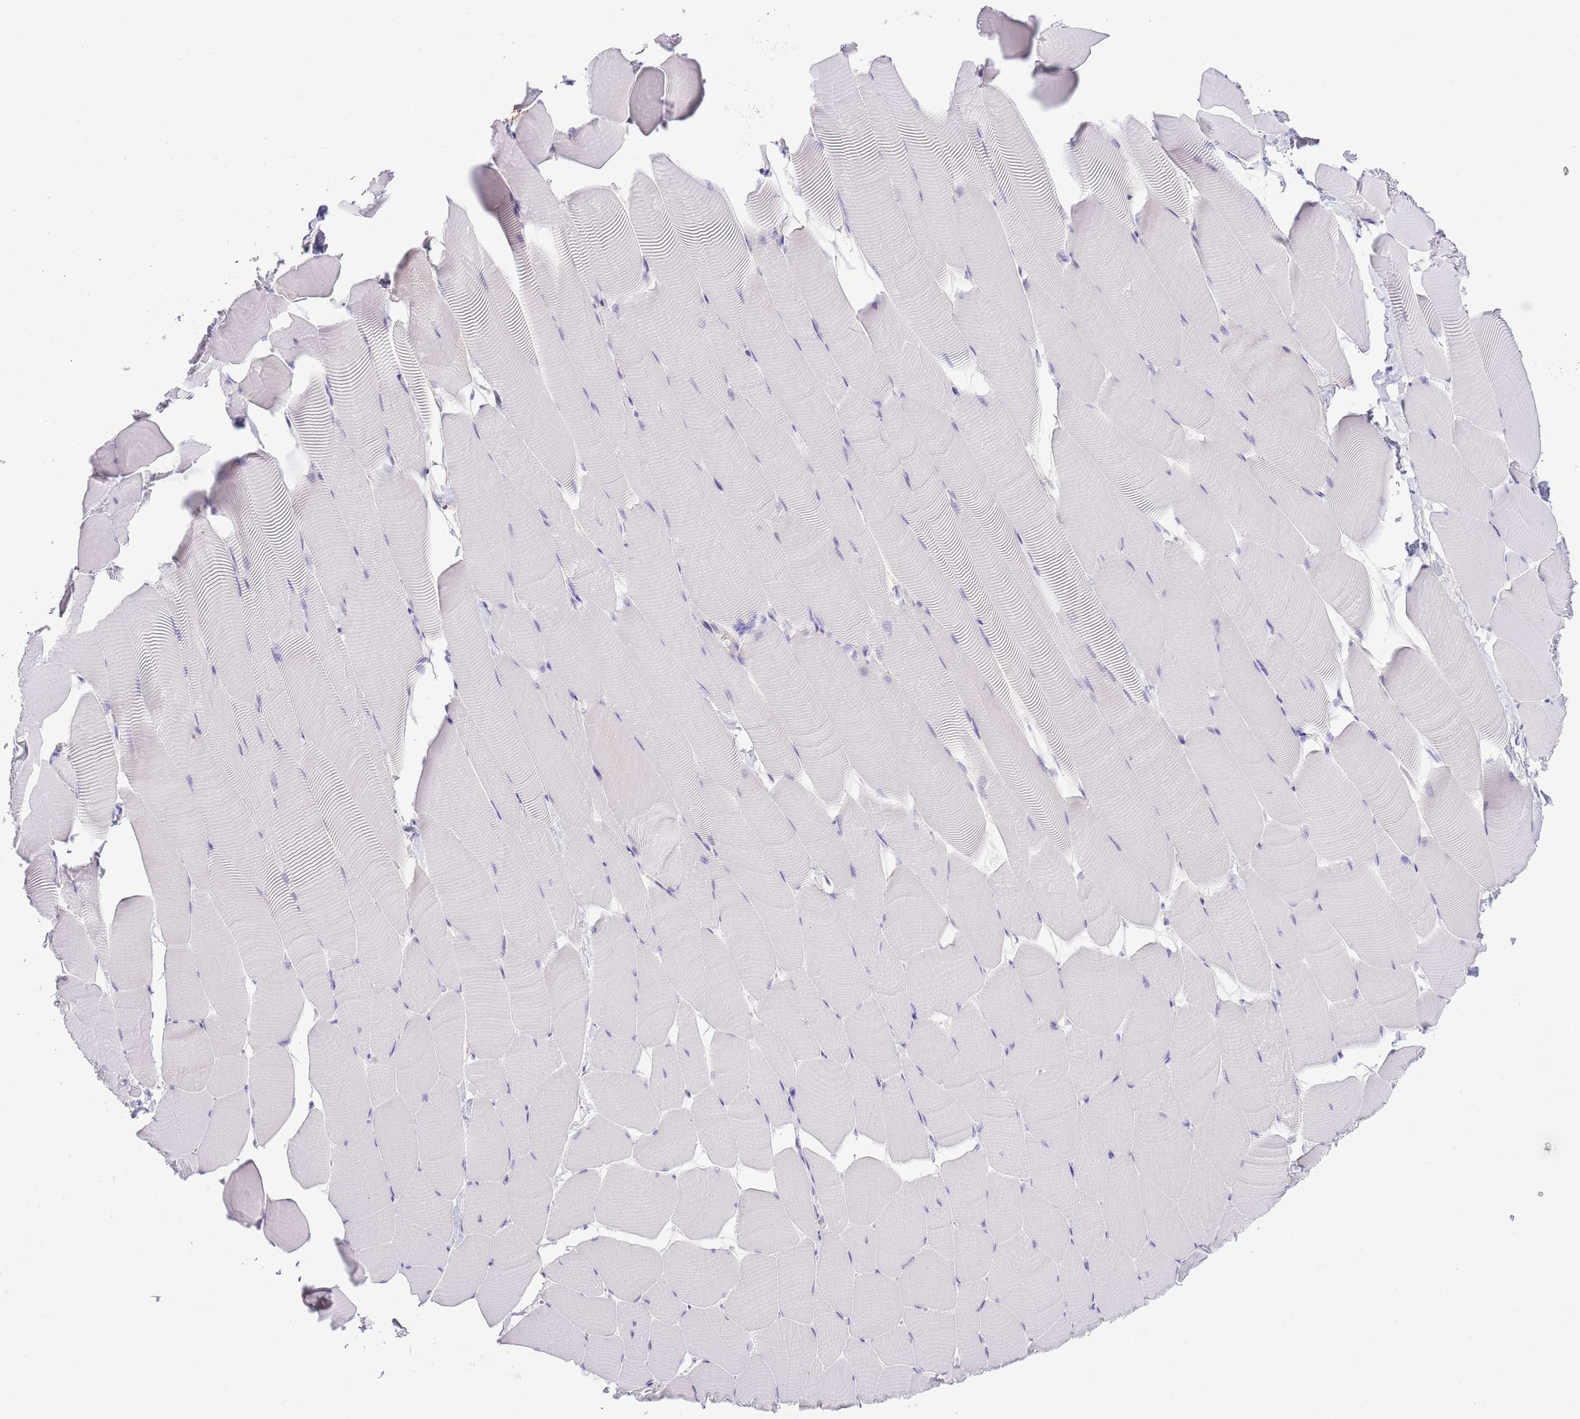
{"staining": {"intensity": "negative", "quantity": "none", "location": "none"}, "tissue": "skeletal muscle", "cell_type": "Myocytes", "image_type": "normal", "snomed": [{"axis": "morphology", "description": "Normal tissue, NOS"}, {"axis": "topography", "description": "Skeletal muscle"}], "caption": "DAB immunohistochemical staining of normal human skeletal muscle demonstrates no significant positivity in myocytes. (Stains: DAB (3,3'-diaminobenzidine) immunohistochemistry (IHC) with hematoxylin counter stain, Microscopy: brightfield microscopy at high magnification).", "gene": "ZC4H2", "patient": {"sex": "male", "age": 25}}